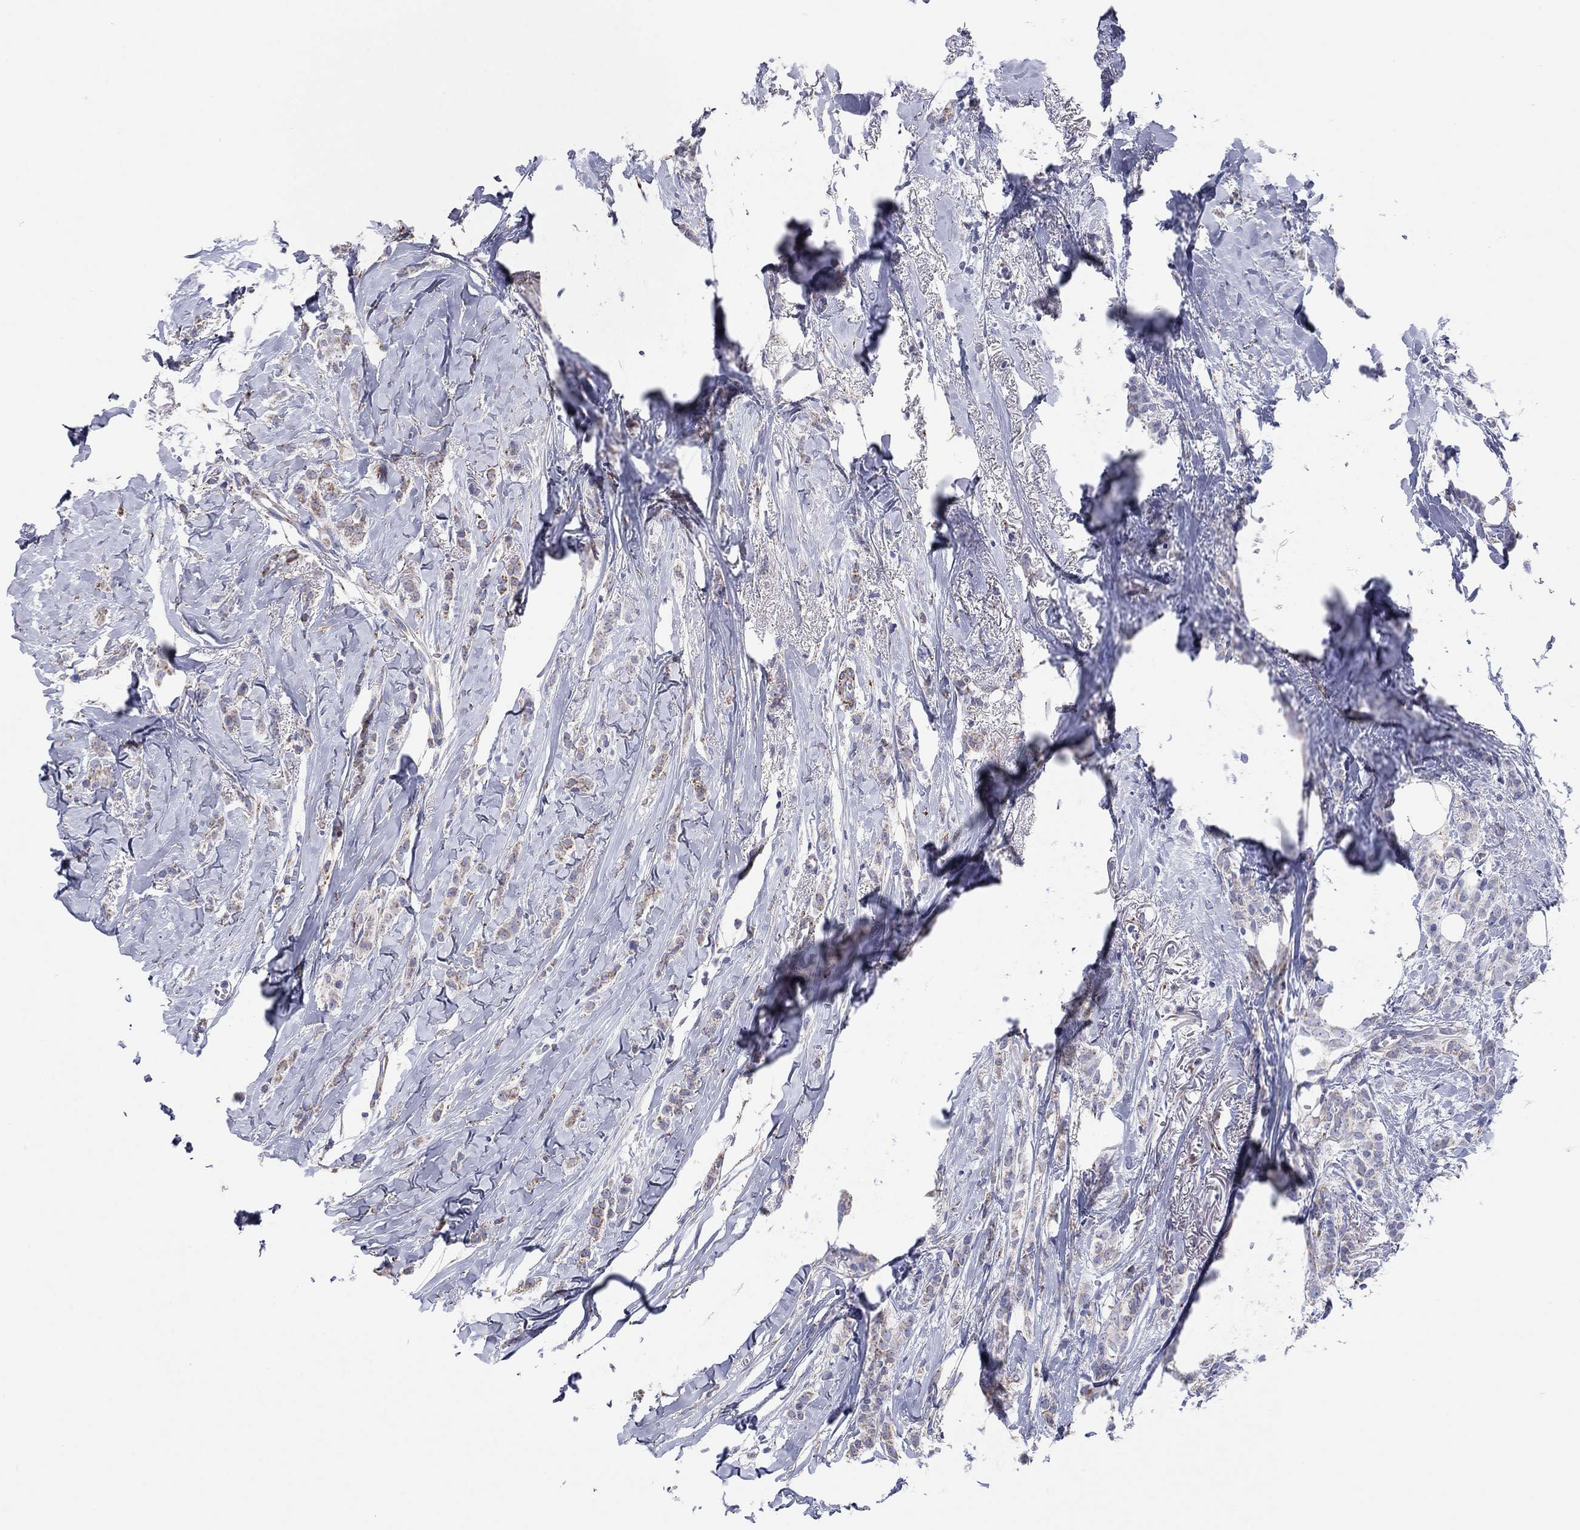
{"staining": {"intensity": "weak", "quantity": "25%-75%", "location": "cytoplasmic/membranous"}, "tissue": "breast cancer", "cell_type": "Tumor cells", "image_type": "cancer", "snomed": [{"axis": "morphology", "description": "Duct carcinoma"}, {"axis": "topography", "description": "Breast"}], "caption": "Immunohistochemistry (IHC) of human breast cancer (intraductal carcinoma) reveals low levels of weak cytoplasmic/membranous positivity in approximately 25%-75% of tumor cells.", "gene": "MGST3", "patient": {"sex": "female", "age": 85}}